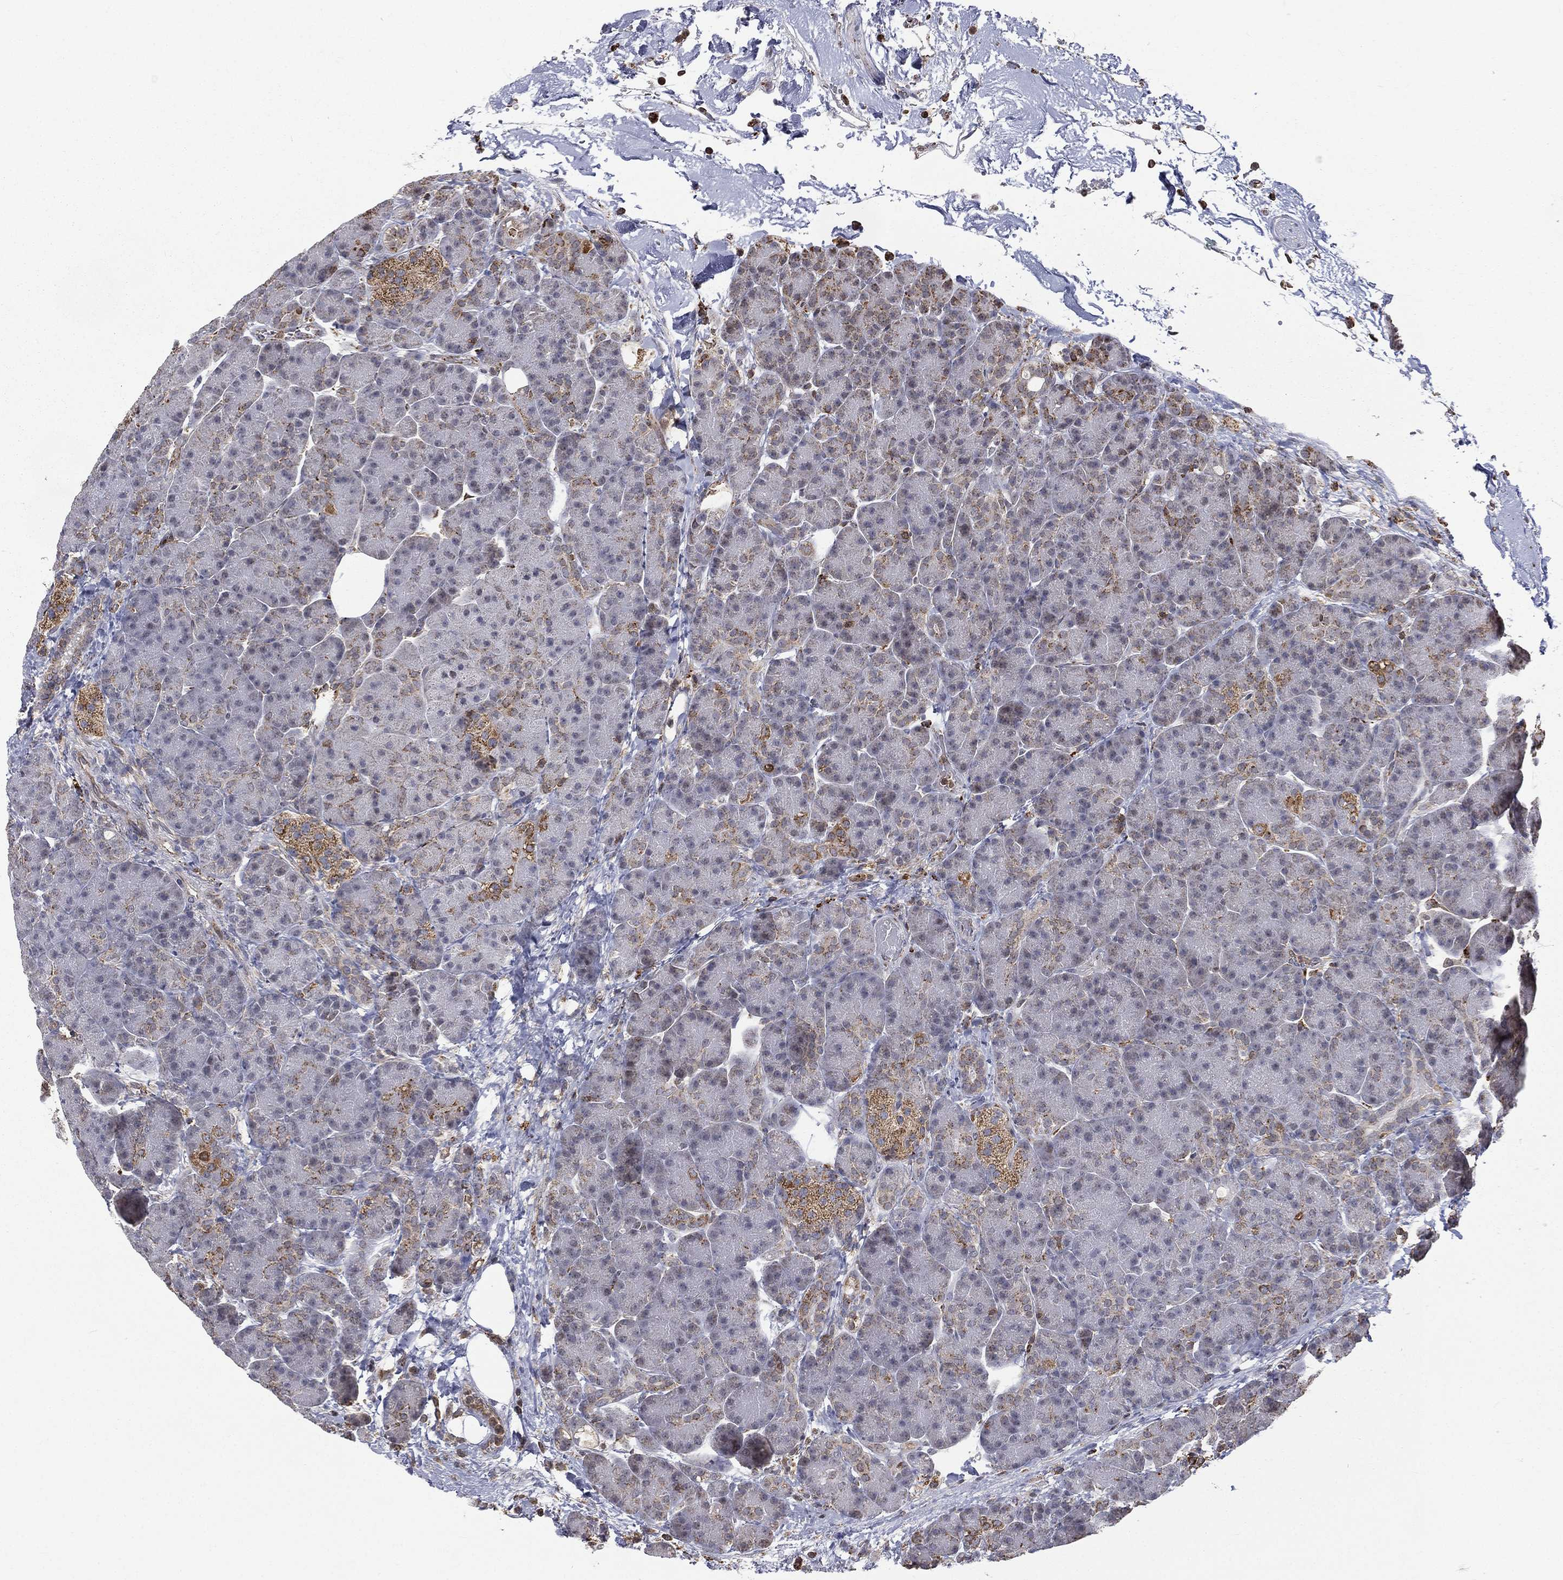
{"staining": {"intensity": "strong", "quantity": "<25%", "location": "cytoplasmic/membranous"}, "tissue": "pancreas", "cell_type": "Exocrine glandular cells", "image_type": "normal", "snomed": [{"axis": "morphology", "description": "Normal tissue, NOS"}, {"axis": "topography", "description": "Pancreas"}], "caption": "Immunohistochemical staining of normal pancreas reveals medium levels of strong cytoplasmic/membranous staining in approximately <25% of exocrine glandular cells. The staining was performed using DAB (3,3'-diaminobenzidine), with brown indicating positive protein expression. Nuclei are stained blue with hematoxylin.", "gene": "RIN3", "patient": {"sex": "female", "age": 63}}